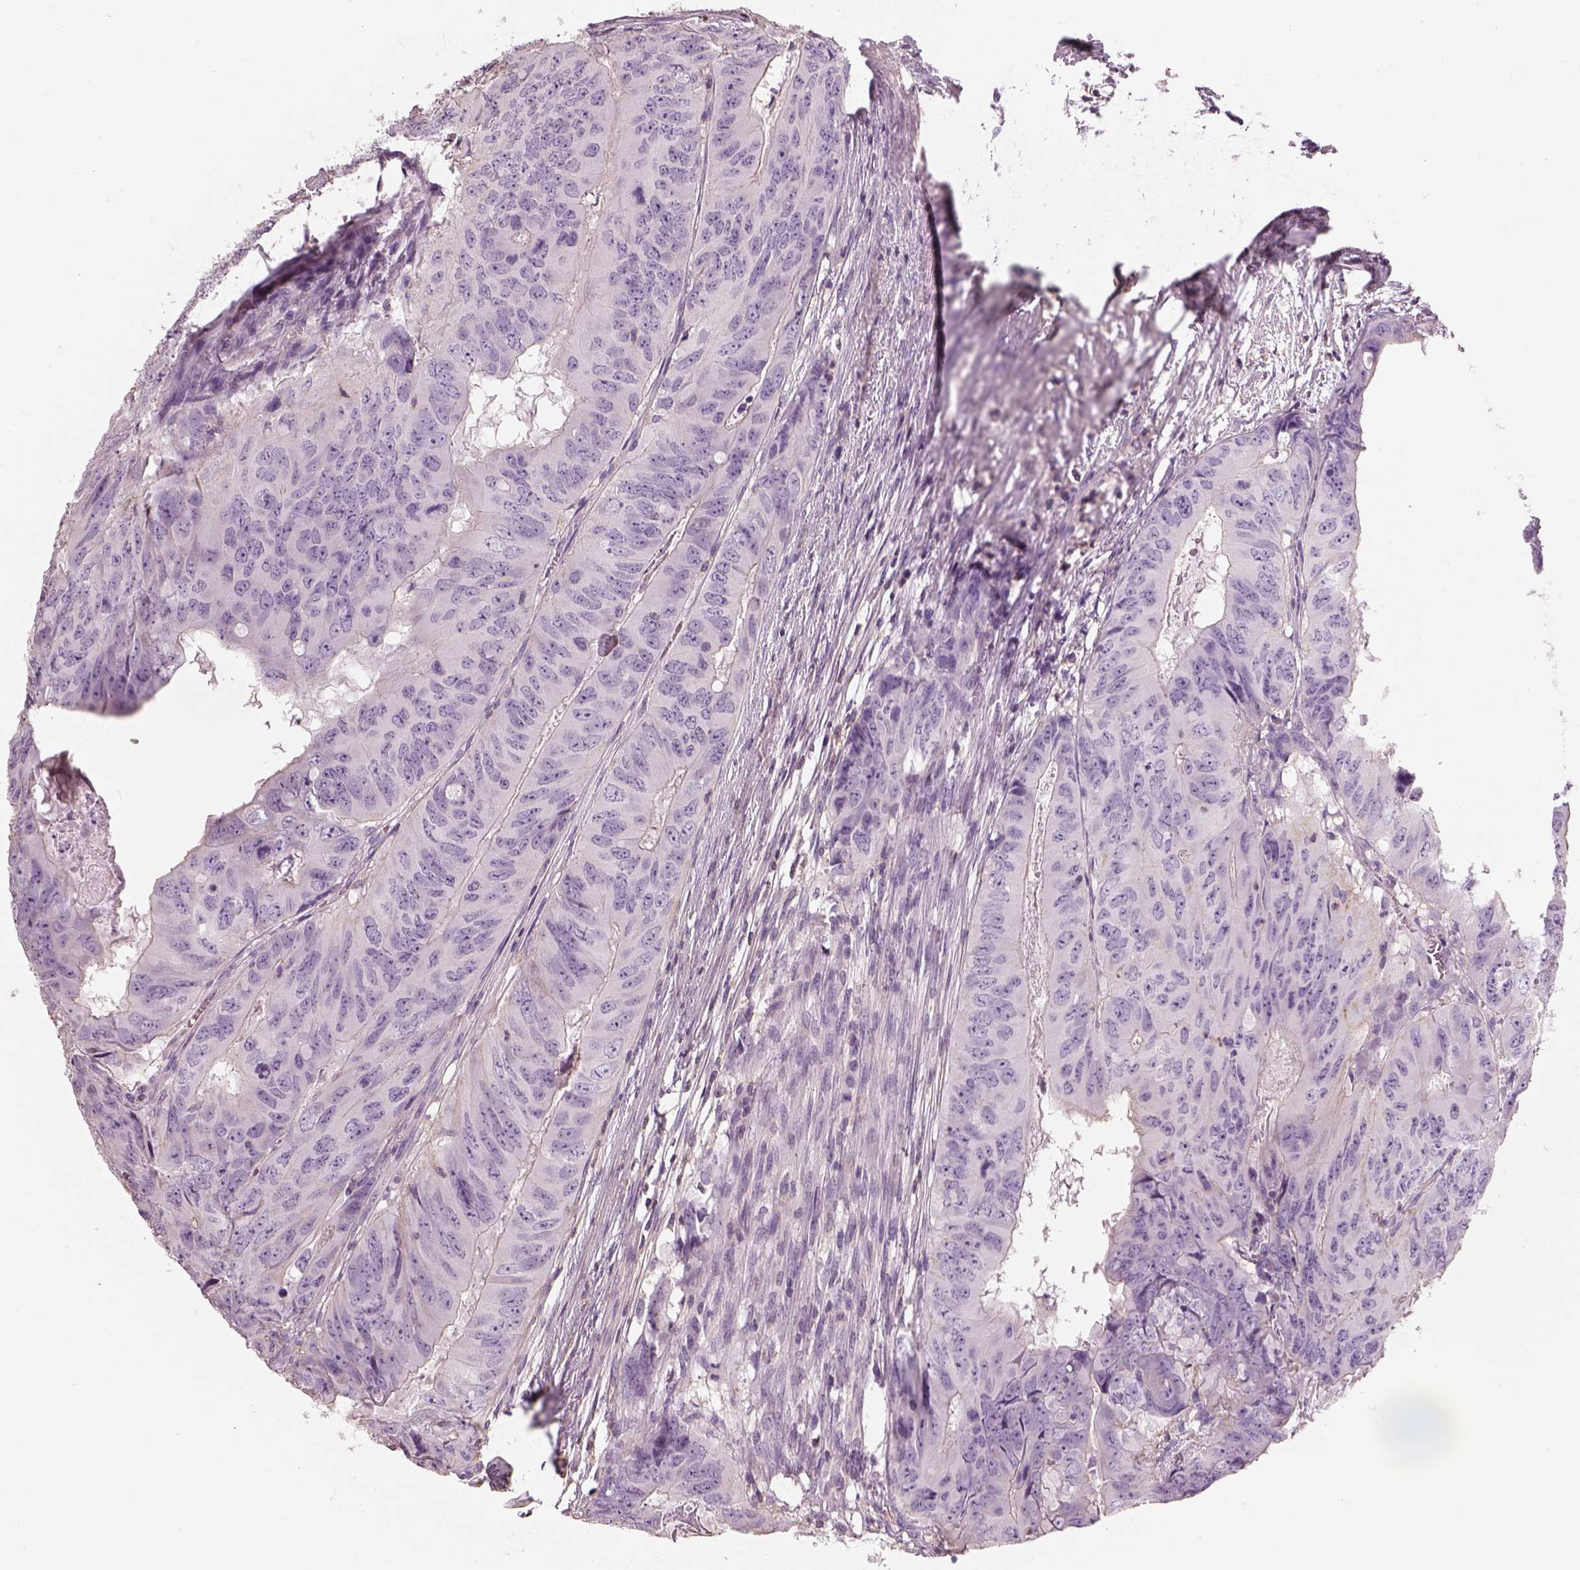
{"staining": {"intensity": "negative", "quantity": "none", "location": "none"}, "tissue": "colorectal cancer", "cell_type": "Tumor cells", "image_type": "cancer", "snomed": [{"axis": "morphology", "description": "Adenocarcinoma, NOS"}, {"axis": "topography", "description": "Colon"}], "caption": "The image displays no significant staining in tumor cells of colorectal cancer (adenocarcinoma).", "gene": "OTUD6A", "patient": {"sex": "male", "age": 79}}